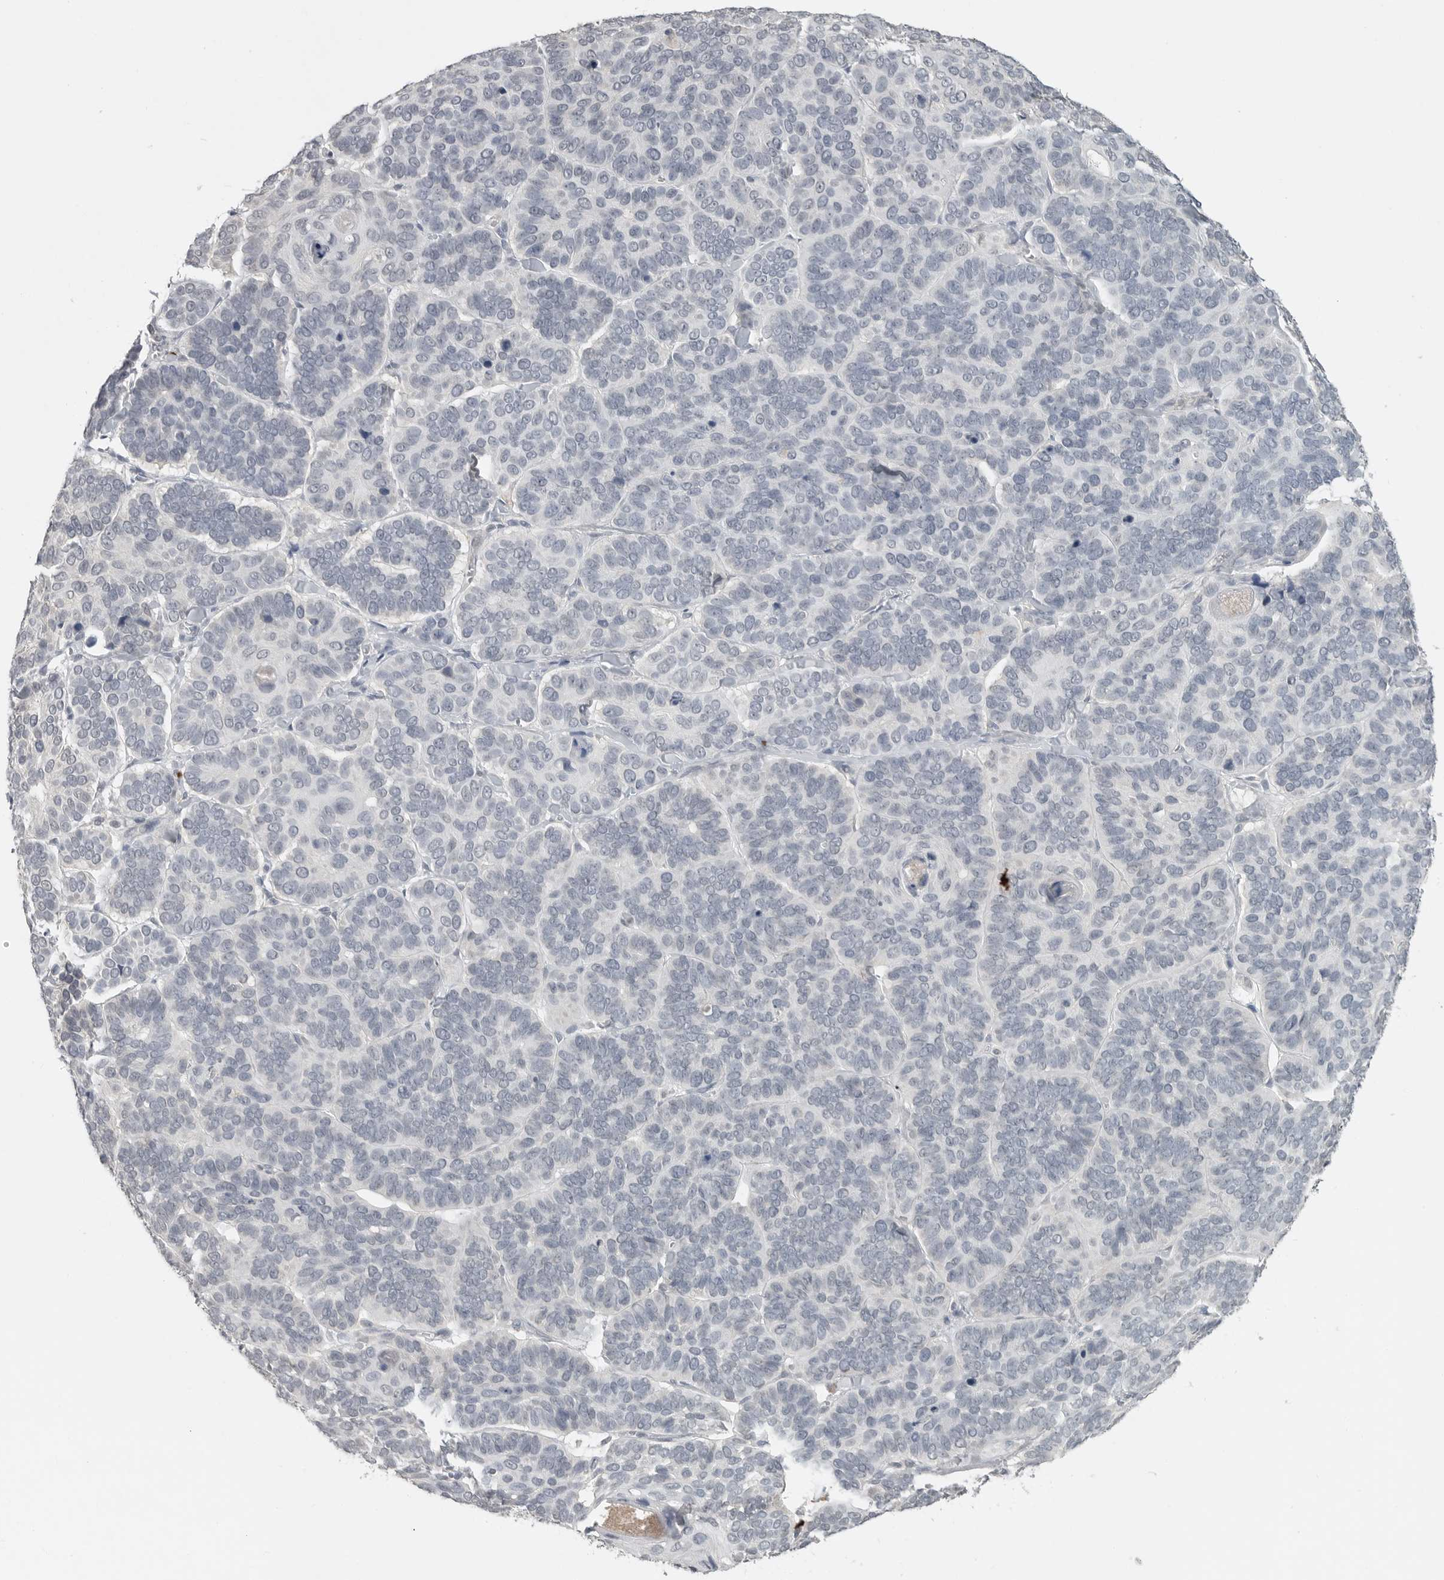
{"staining": {"intensity": "negative", "quantity": "none", "location": "none"}, "tissue": "skin cancer", "cell_type": "Tumor cells", "image_type": "cancer", "snomed": [{"axis": "morphology", "description": "Basal cell carcinoma"}, {"axis": "topography", "description": "Skin"}], "caption": "Immunohistochemical staining of skin cancer (basal cell carcinoma) shows no significant staining in tumor cells.", "gene": "FOXP3", "patient": {"sex": "male", "age": 62}}